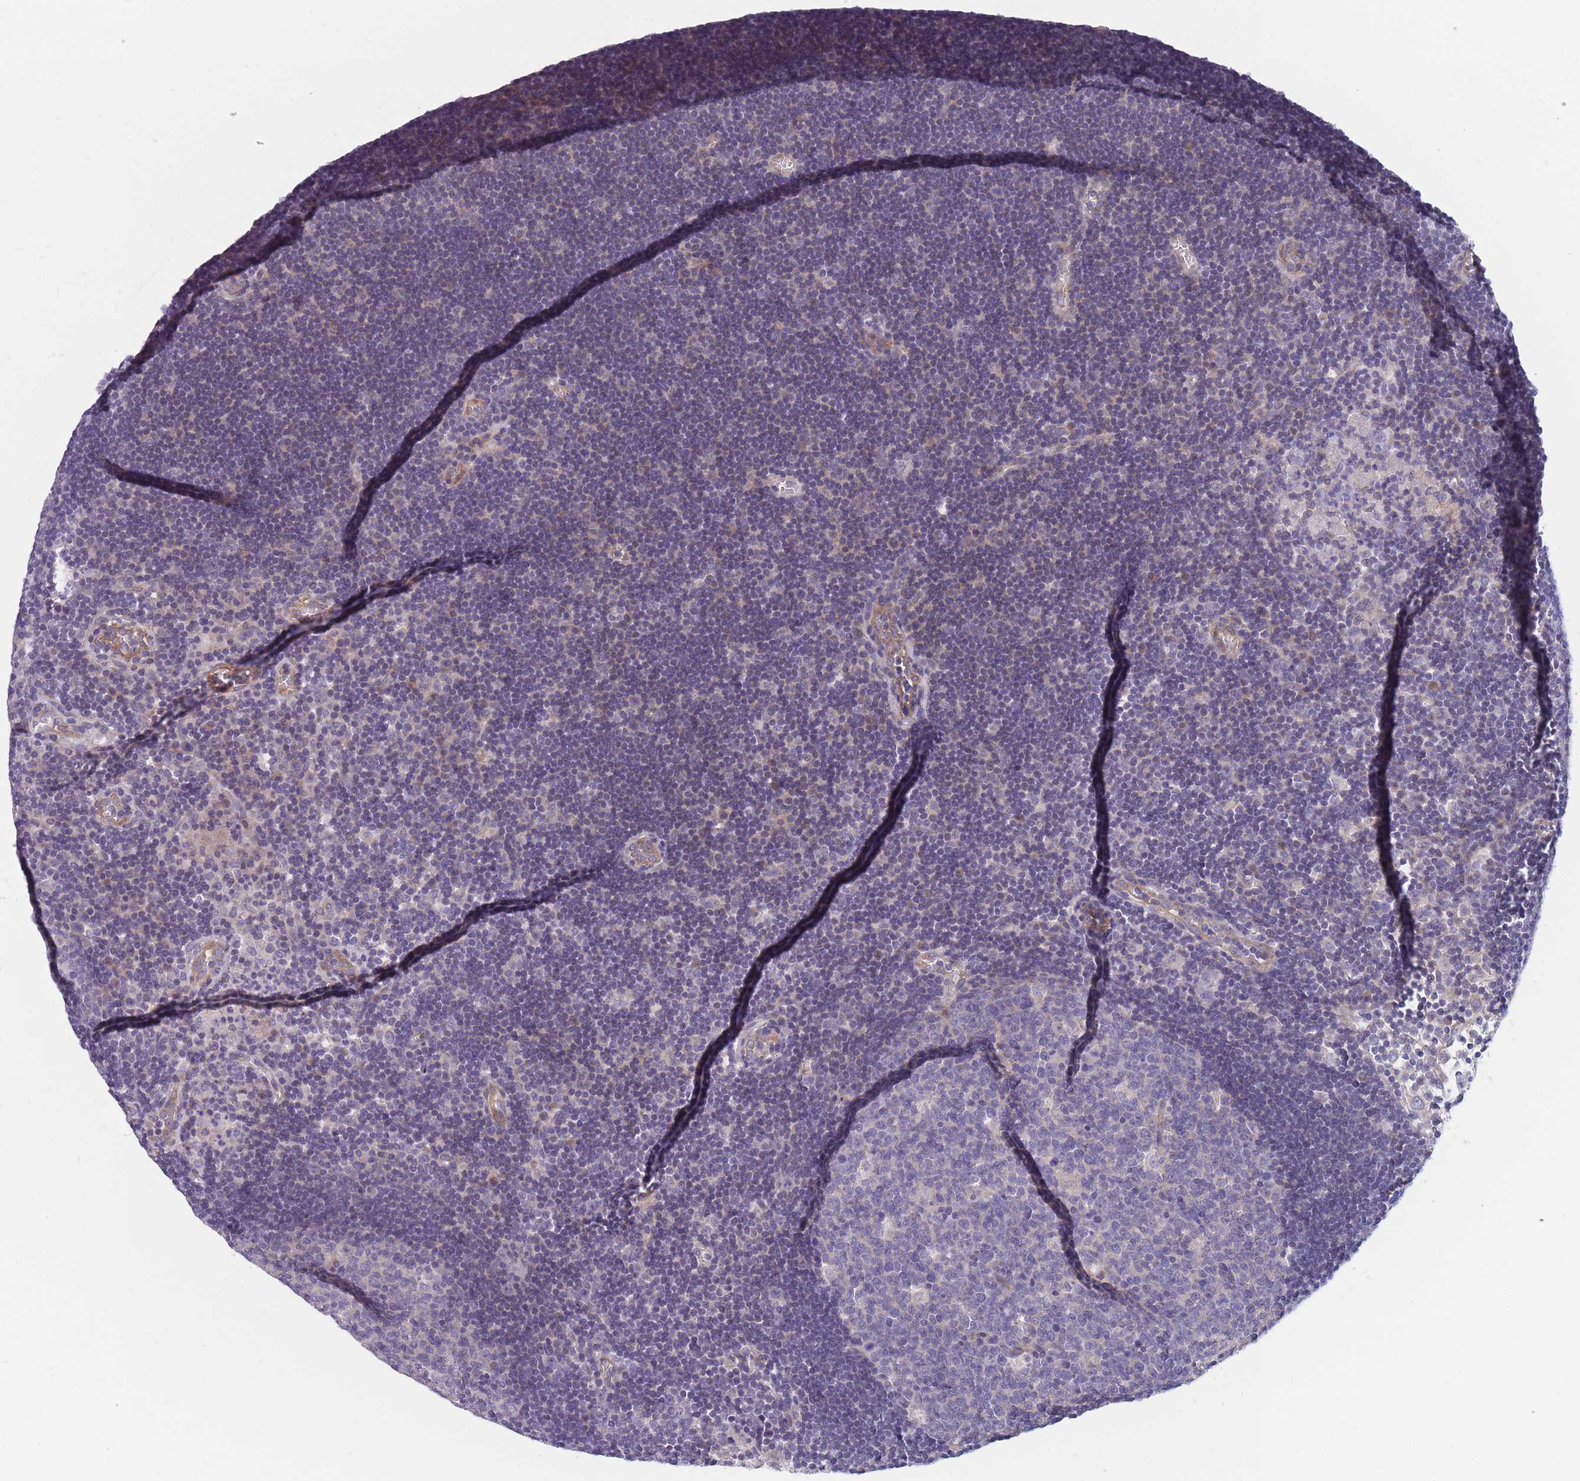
{"staining": {"intensity": "negative", "quantity": "none", "location": "none"}, "tissue": "lymph node", "cell_type": "Germinal center cells", "image_type": "normal", "snomed": [{"axis": "morphology", "description": "Normal tissue, NOS"}, {"axis": "topography", "description": "Lymph node"}], "caption": "Immunohistochemistry (IHC) micrograph of benign lymph node: lymph node stained with DAB reveals no significant protein staining in germinal center cells.", "gene": "PNPLA5", "patient": {"sex": "male", "age": 62}}